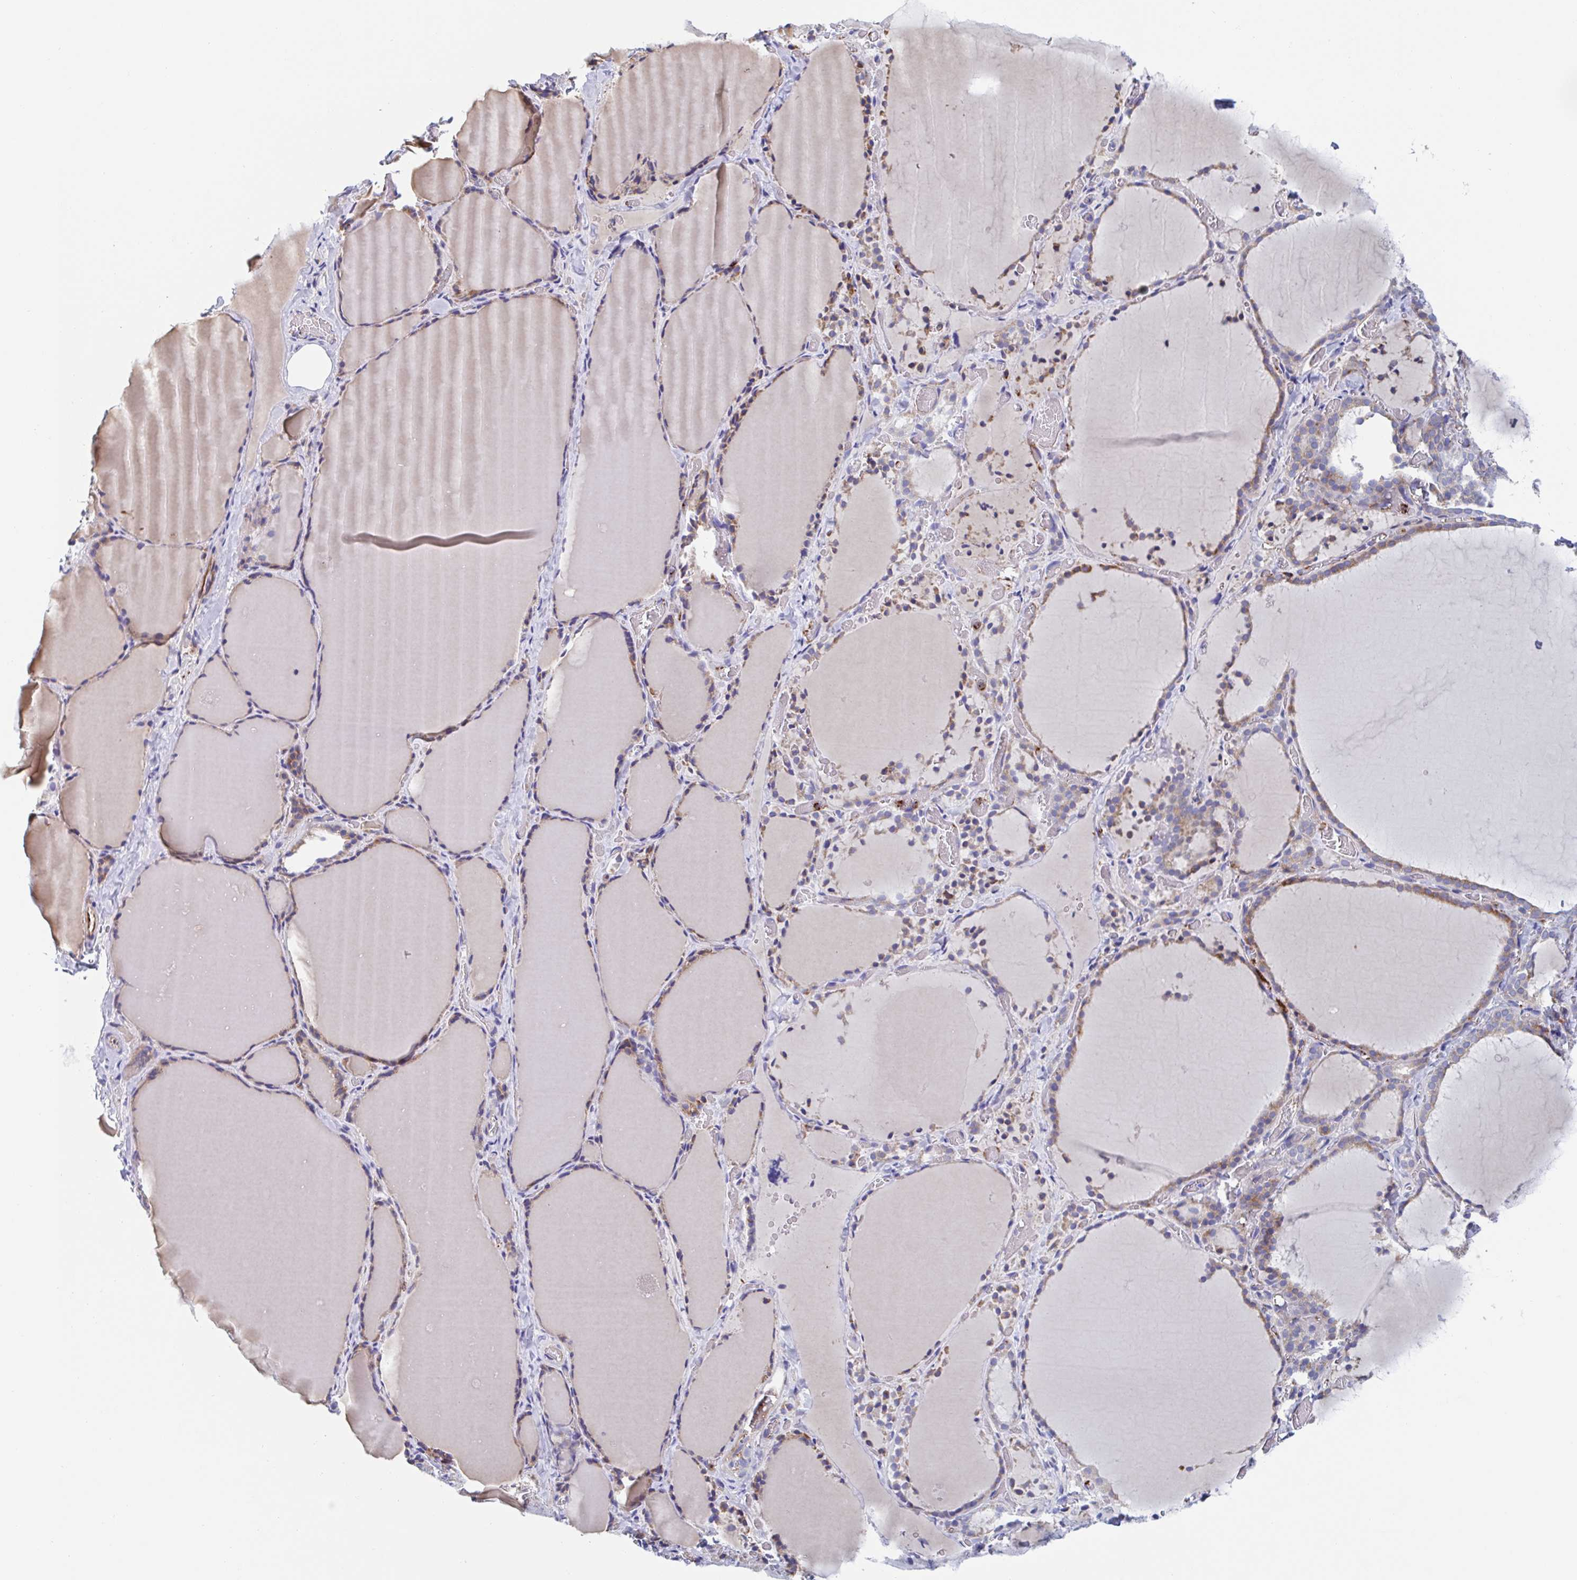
{"staining": {"intensity": "weak", "quantity": "25%-75%", "location": "cytoplasmic/membranous"}, "tissue": "thyroid gland", "cell_type": "Glandular cells", "image_type": "normal", "snomed": [{"axis": "morphology", "description": "Normal tissue, NOS"}, {"axis": "topography", "description": "Thyroid gland"}], "caption": "Unremarkable thyroid gland demonstrates weak cytoplasmic/membranous expression in about 25%-75% of glandular cells, visualized by immunohistochemistry. (DAB IHC, brown staining for protein, blue staining for nuclei).", "gene": "KLC3", "patient": {"sex": "female", "age": 22}}